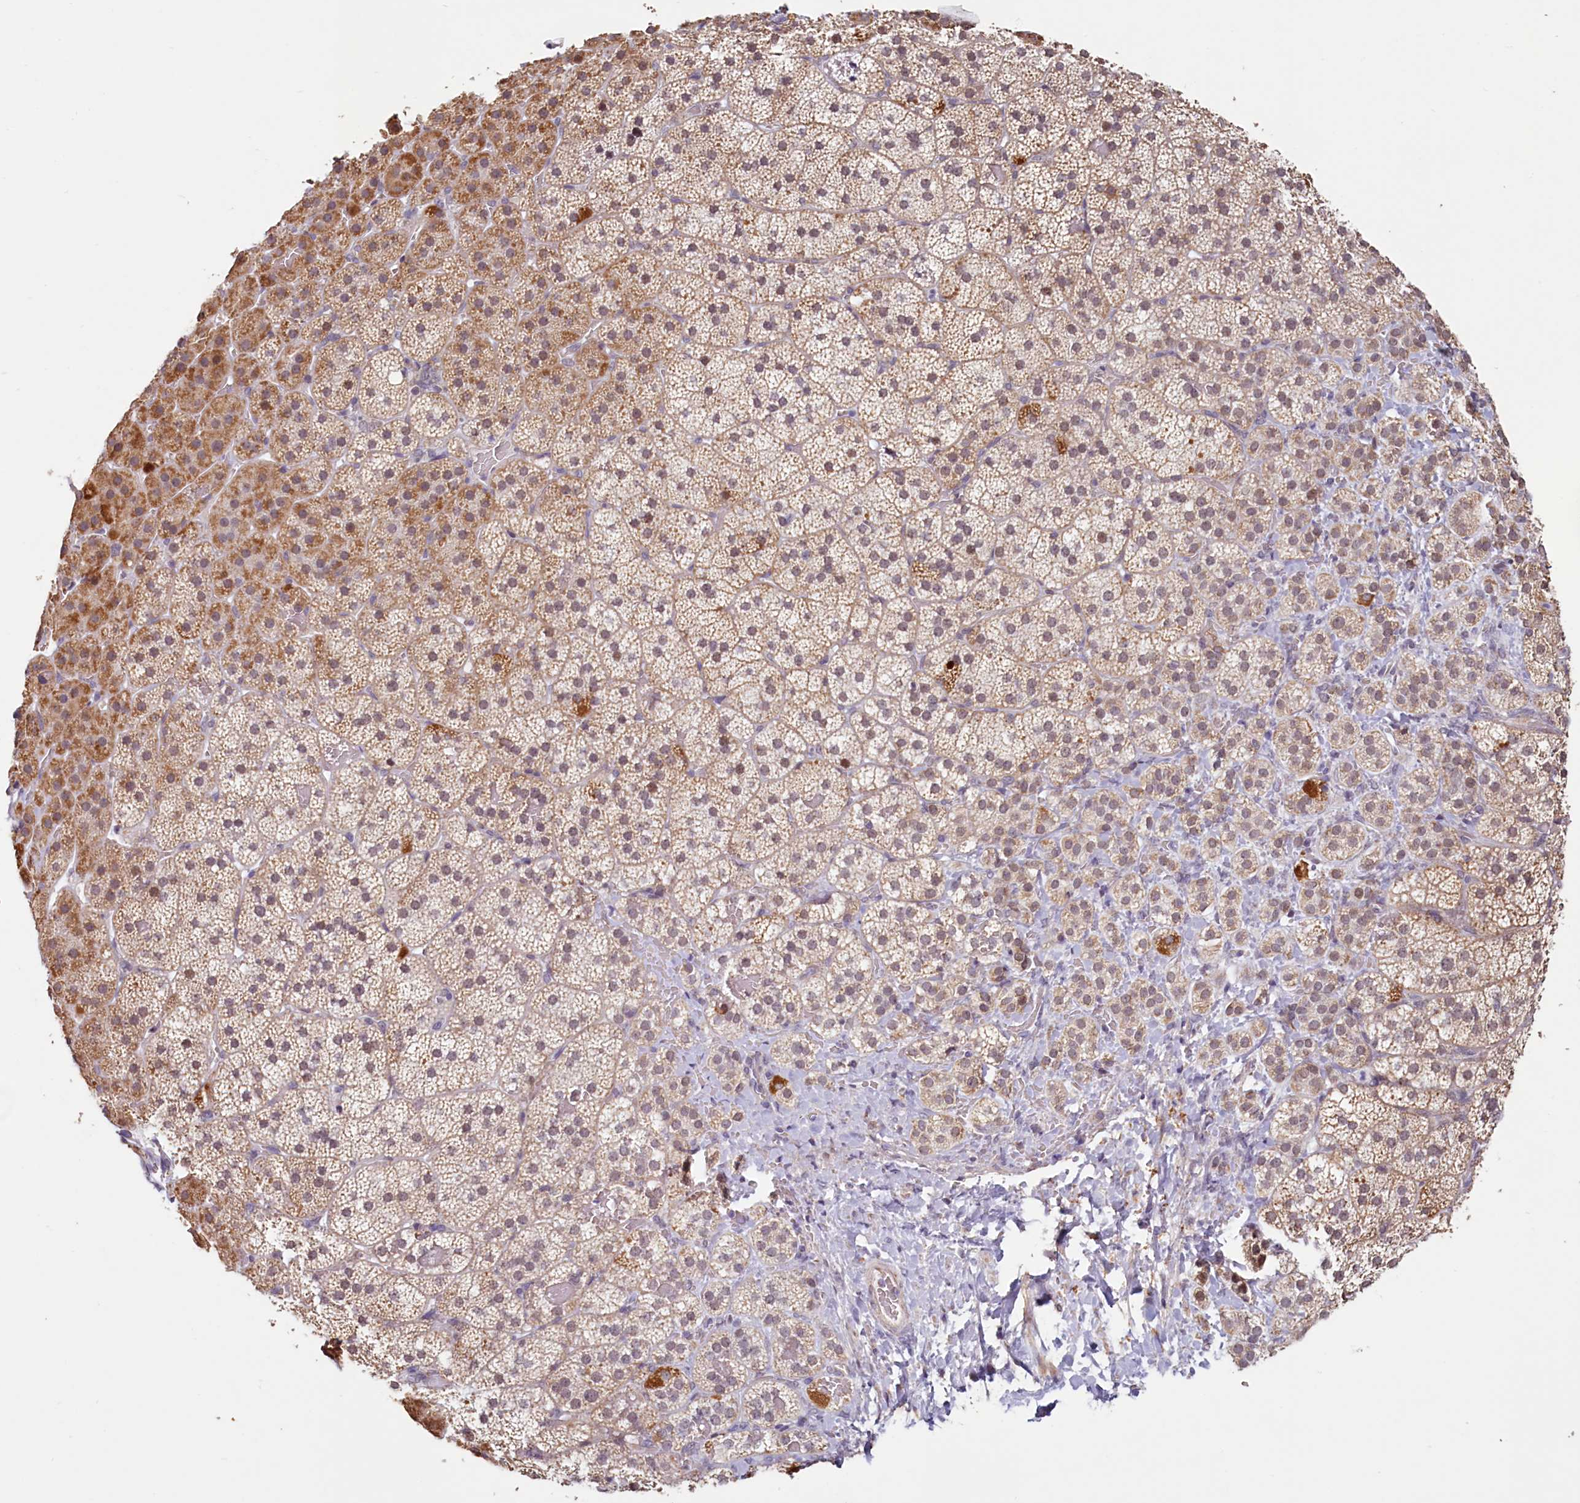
{"staining": {"intensity": "moderate", "quantity": "25%-75%", "location": "cytoplasmic/membranous"}, "tissue": "adrenal gland", "cell_type": "Glandular cells", "image_type": "normal", "snomed": [{"axis": "morphology", "description": "Normal tissue, NOS"}, {"axis": "topography", "description": "Adrenal gland"}], "caption": "Moderate cytoplasmic/membranous staining is present in about 25%-75% of glandular cells in normal adrenal gland.", "gene": "PDE6D", "patient": {"sex": "female", "age": 44}}